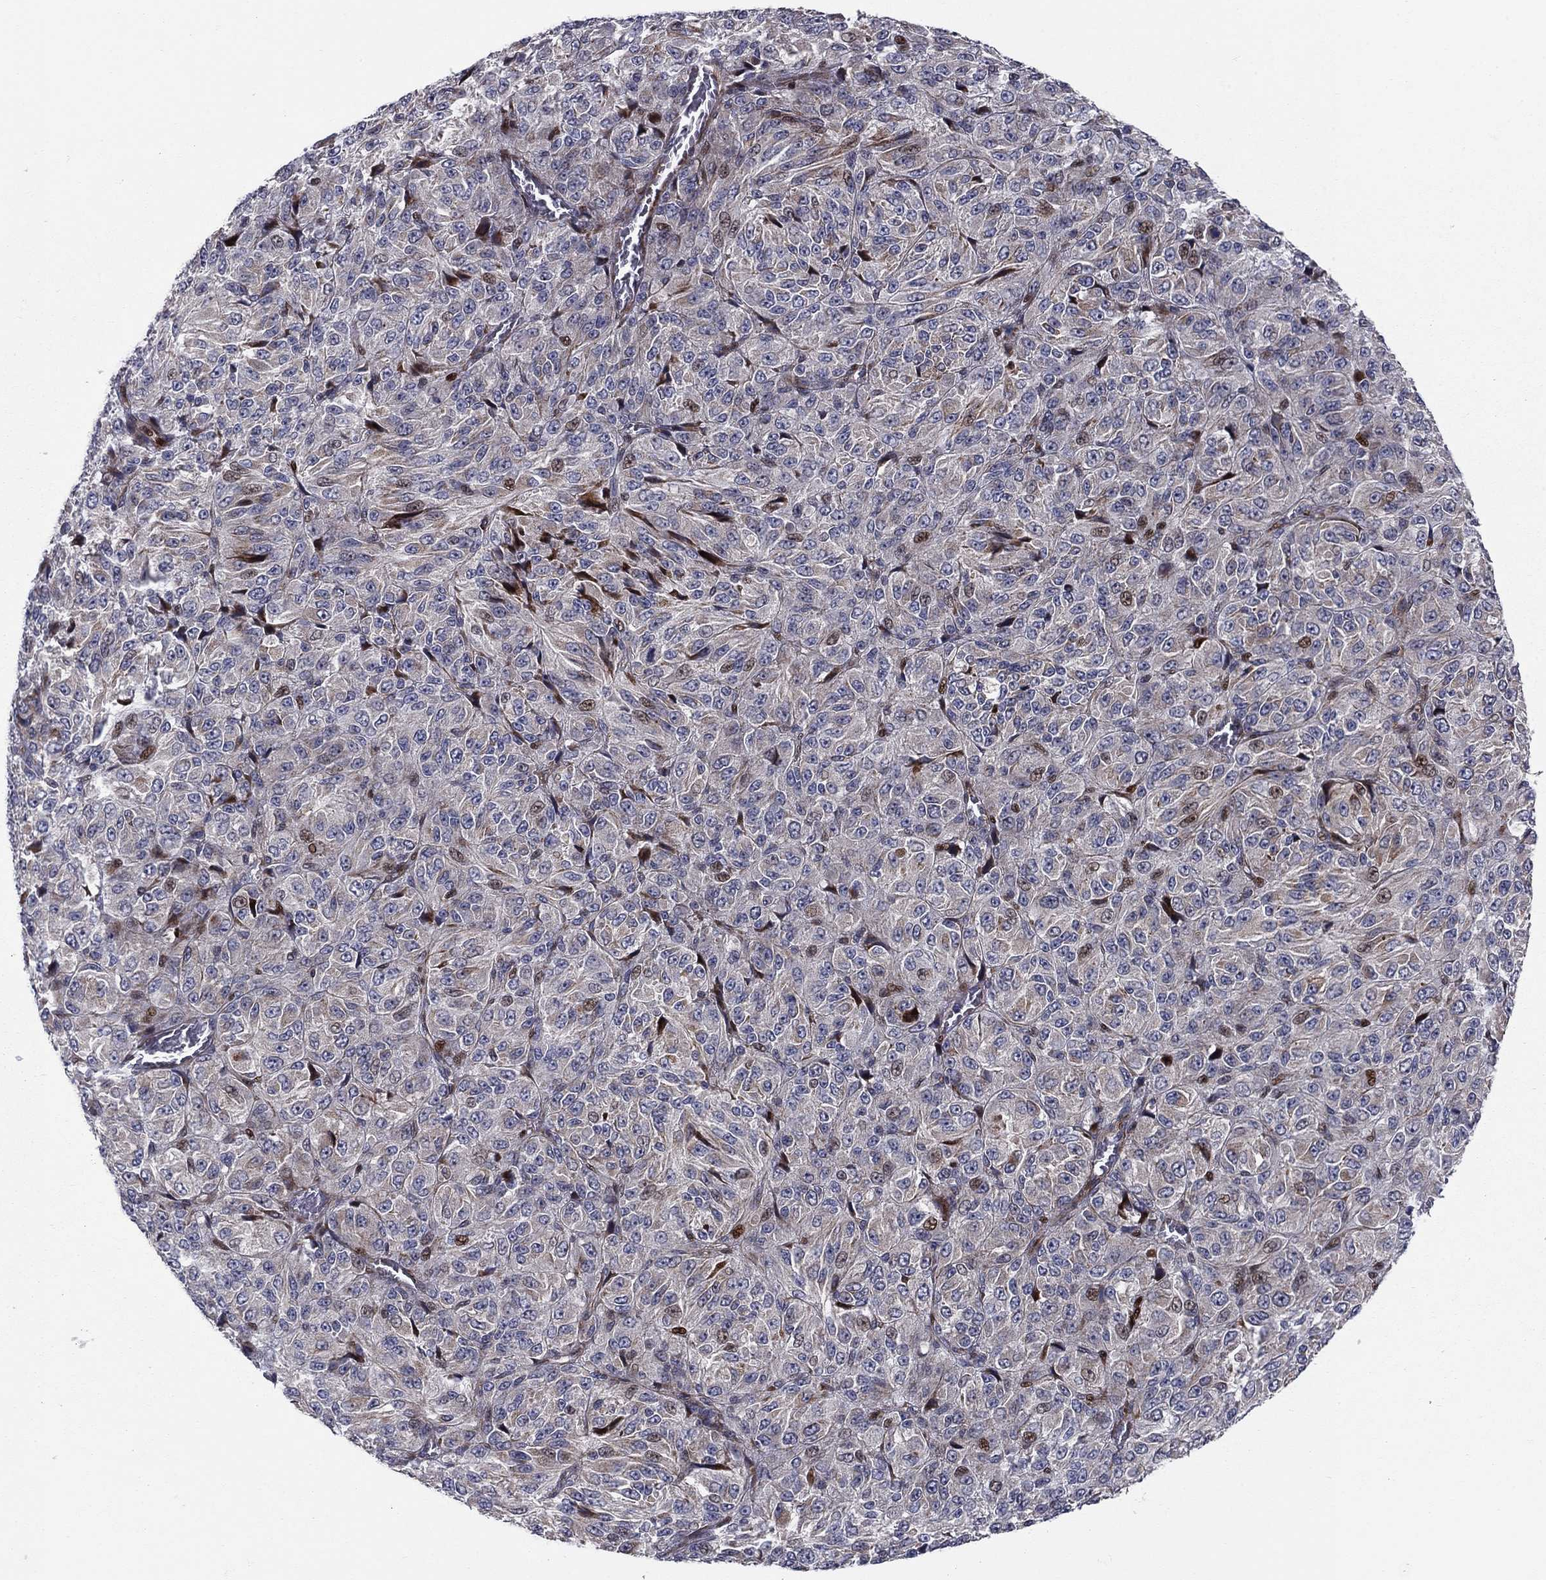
{"staining": {"intensity": "strong", "quantity": "<25%", "location": "nuclear"}, "tissue": "melanoma", "cell_type": "Tumor cells", "image_type": "cancer", "snomed": [{"axis": "morphology", "description": "Malignant melanoma, Metastatic site"}, {"axis": "topography", "description": "Brain"}], "caption": "This is a histology image of immunohistochemistry staining of malignant melanoma (metastatic site), which shows strong expression in the nuclear of tumor cells.", "gene": "MIOS", "patient": {"sex": "female", "age": 56}}